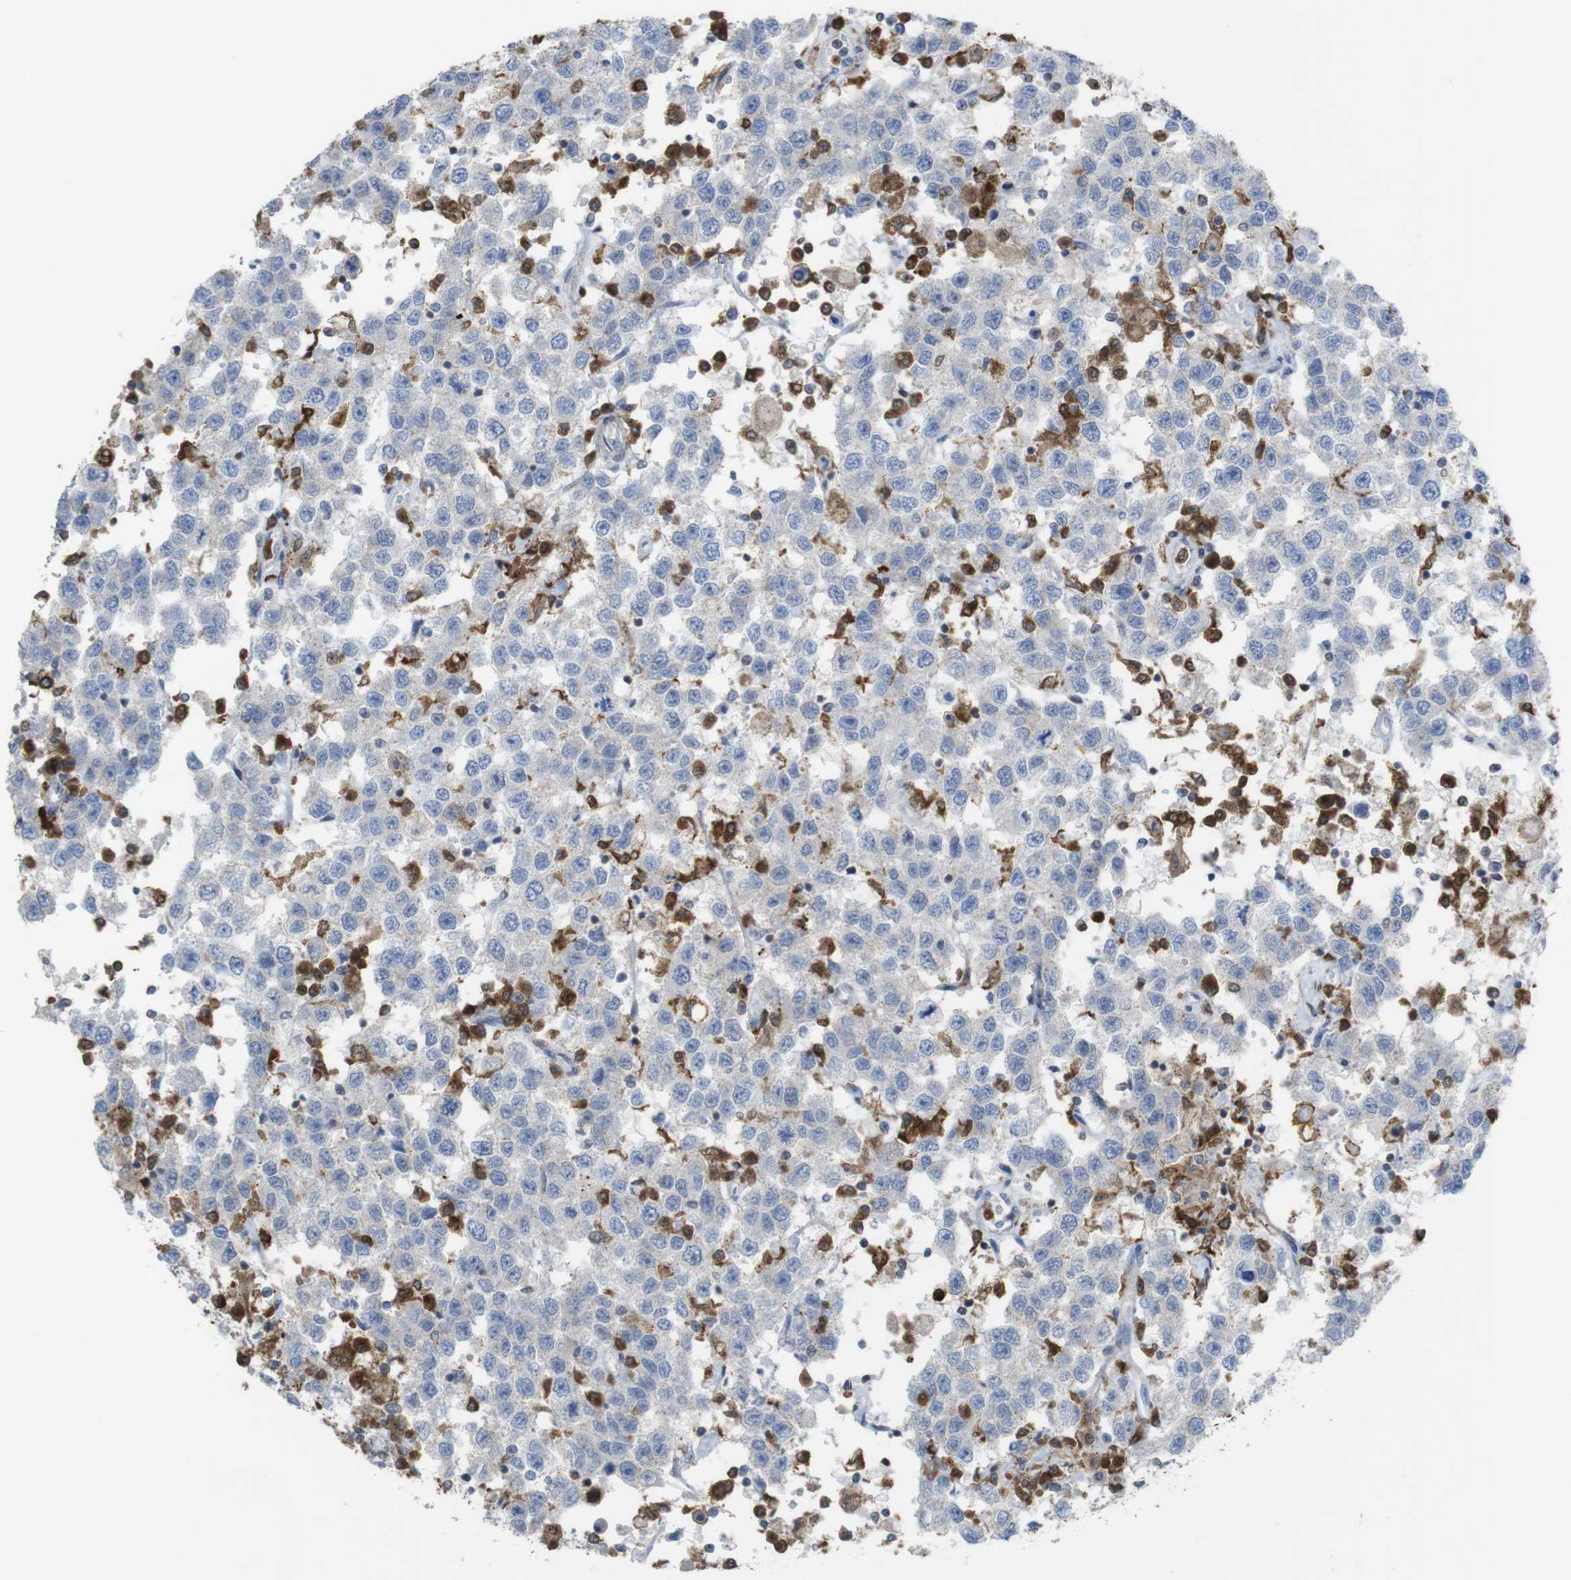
{"staining": {"intensity": "negative", "quantity": "none", "location": "none"}, "tissue": "testis cancer", "cell_type": "Tumor cells", "image_type": "cancer", "snomed": [{"axis": "morphology", "description": "Seminoma, NOS"}, {"axis": "topography", "description": "Testis"}], "caption": "Immunohistochemistry image of neoplastic tissue: human testis cancer stained with DAB shows no significant protein staining in tumor cells.", "gene": "PRKCD", "patient": {"sex": "male", "age": 41}}